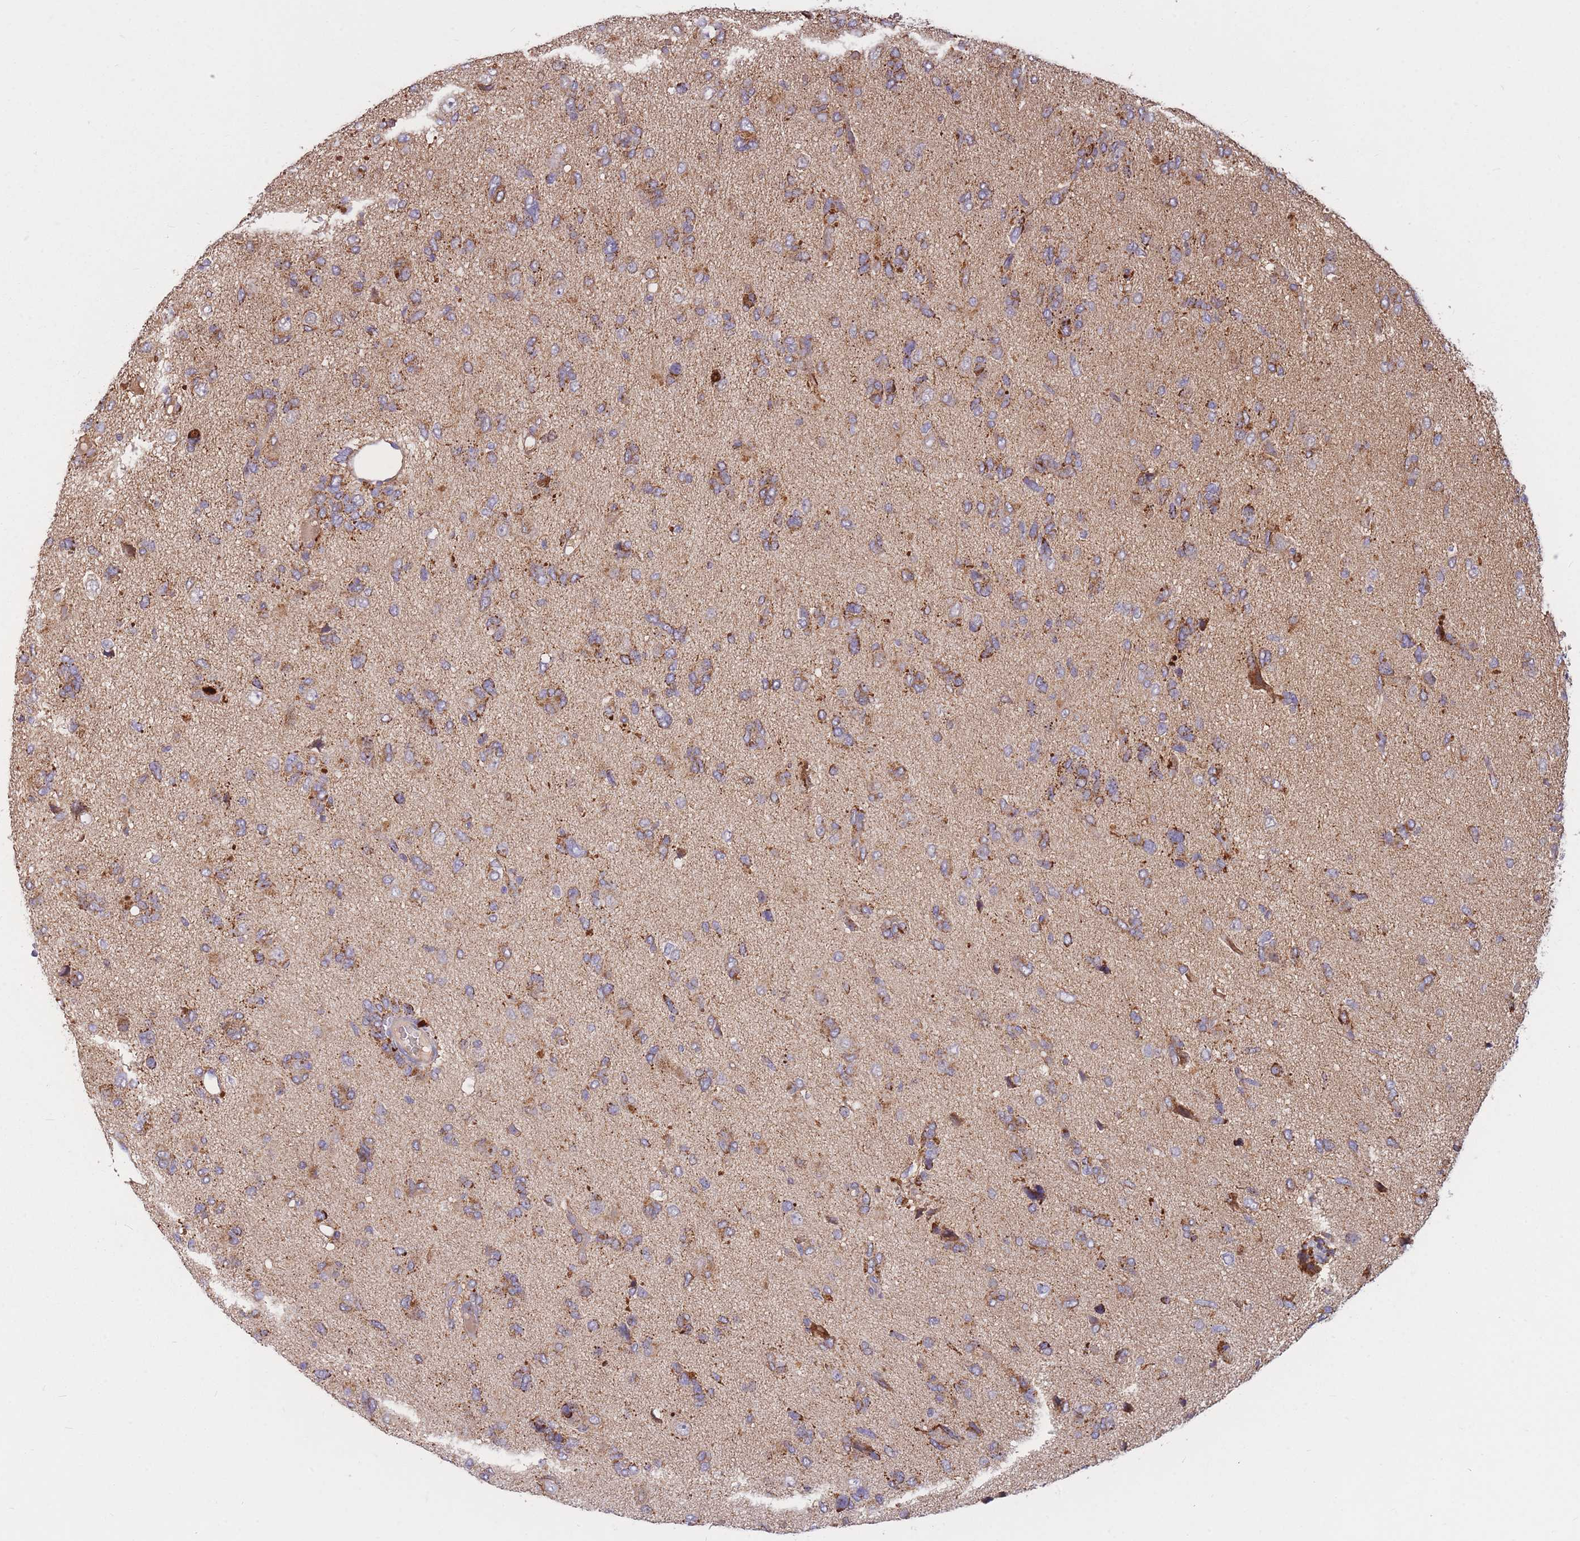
{"staining": {"intensity": "strong", "quantity": ">75%", "location": "cytoplasmic/membranous"}, "tissue": "glioma", "cell_type": "Tumor cells", "image_type": "cancer", "snomed": [{"axis": "morphology", "description": "Glioma, malignant, High grade"}, {"axis": "topography", "description": "Brain"}], "caption": "Glioma stained for a protein exhibits strong cytoplasmic/membranous positivity in tumor cells. Nuclei are stained in blue.", "gene": "PTPMT1", "patient": {"sex": "female", "age": 59}}